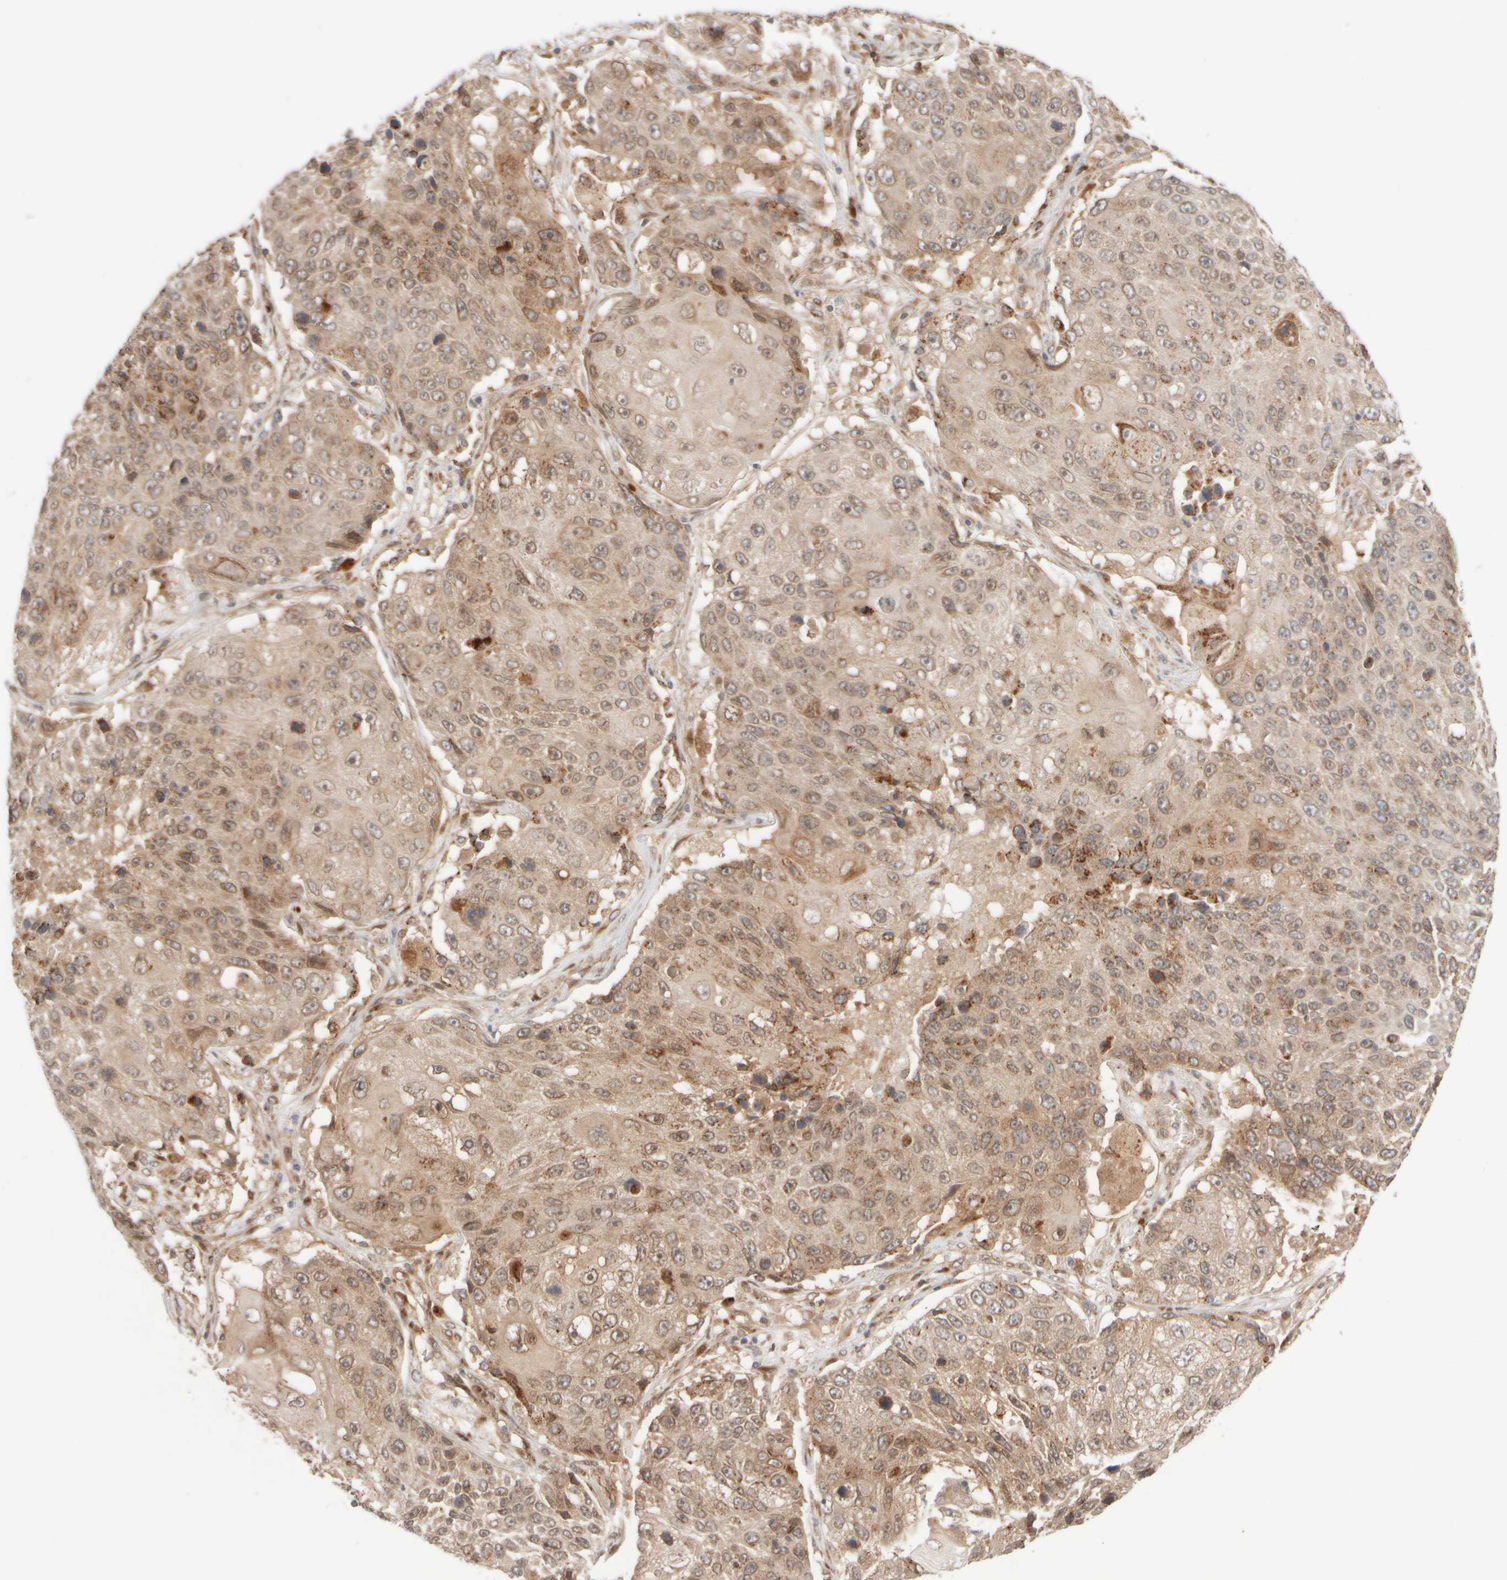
{"staining": {"intensity": "moderate", "quantity": ">75%", "location": "cytoplasmic/membranous"}, "tissue": "lung cancer", "cell_type": "Tumor cells", "image_type": "cancer", "snomed": [{"axis": "morphology", "description": "Squamous cell carcinoma, NOS"}, {"axis": "topography", "description": "Lung"}], "caption": "Immunohistochemical staining of human lung cancer exhibits medium levels of moderate cytoplasmic/membranous protein expression in approximately >75% of tumor cells. The staining was performed using DAB (3,3'-diaminobenzidine), with brown indicating positive protein expression. Nuclei are stained blue with hematoxylin.", "gene": "GCN1", "patient": {"sex": "male", "age": 61}}